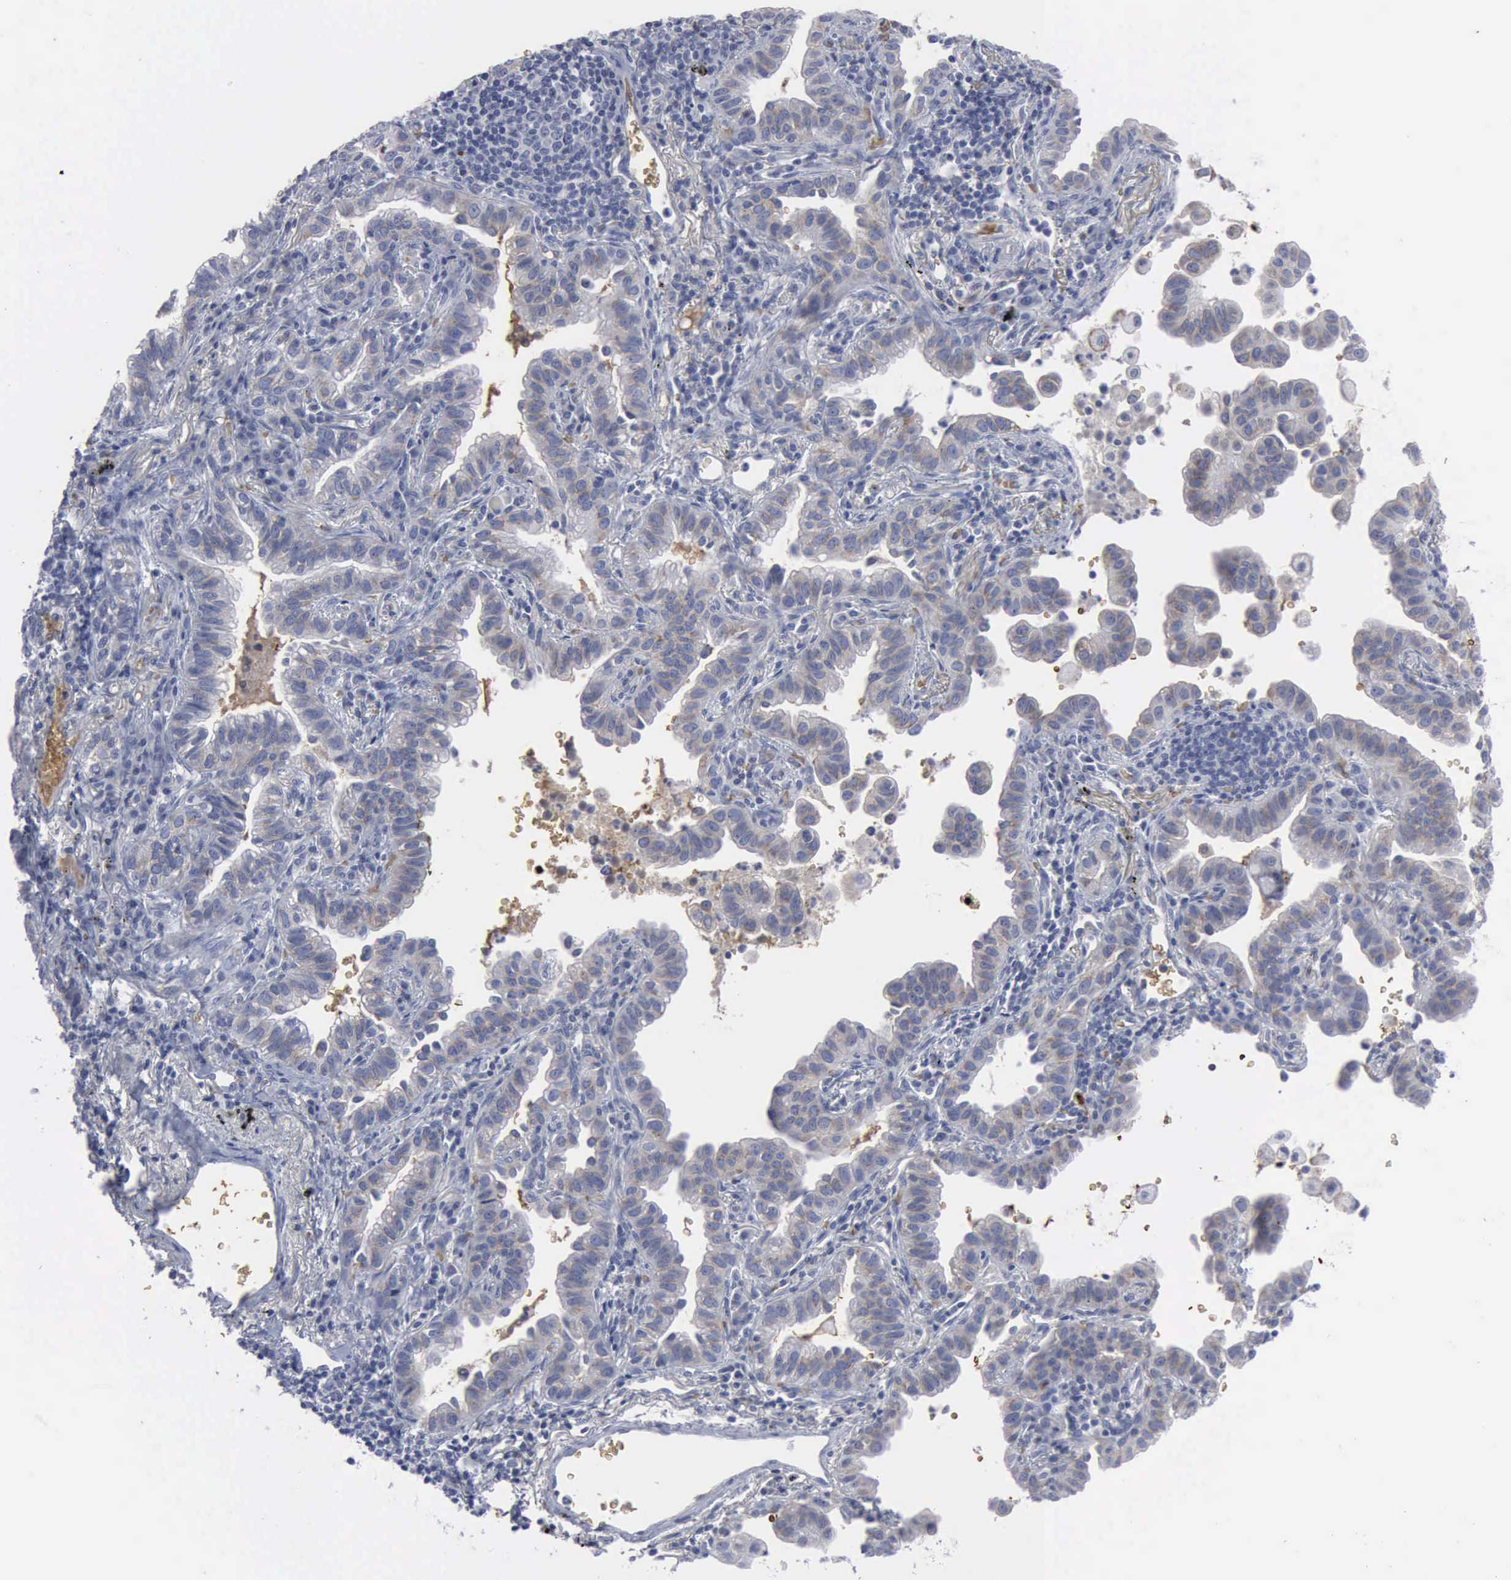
{"staining": {"intensity": "negative", "quantity": "none", "location": "none"}, "tissue": "lung cancer", "cell_type": "Tumor cells", "image_type": "cancer", "snomed": [{"axis": "morphology", "description": "Adenocarcinoma, NOS"}, {"axis": "topography", "description": "Lung"}], "caption": "High magnification brightfield microscopy of lung adenocarcinoma stained with DAB (brown) and counterstained with hematoxylin (blue): tumor cells show no significant positivity.", "gene": "TGFB1", "patient": {"sex": "female", "age": 50}}